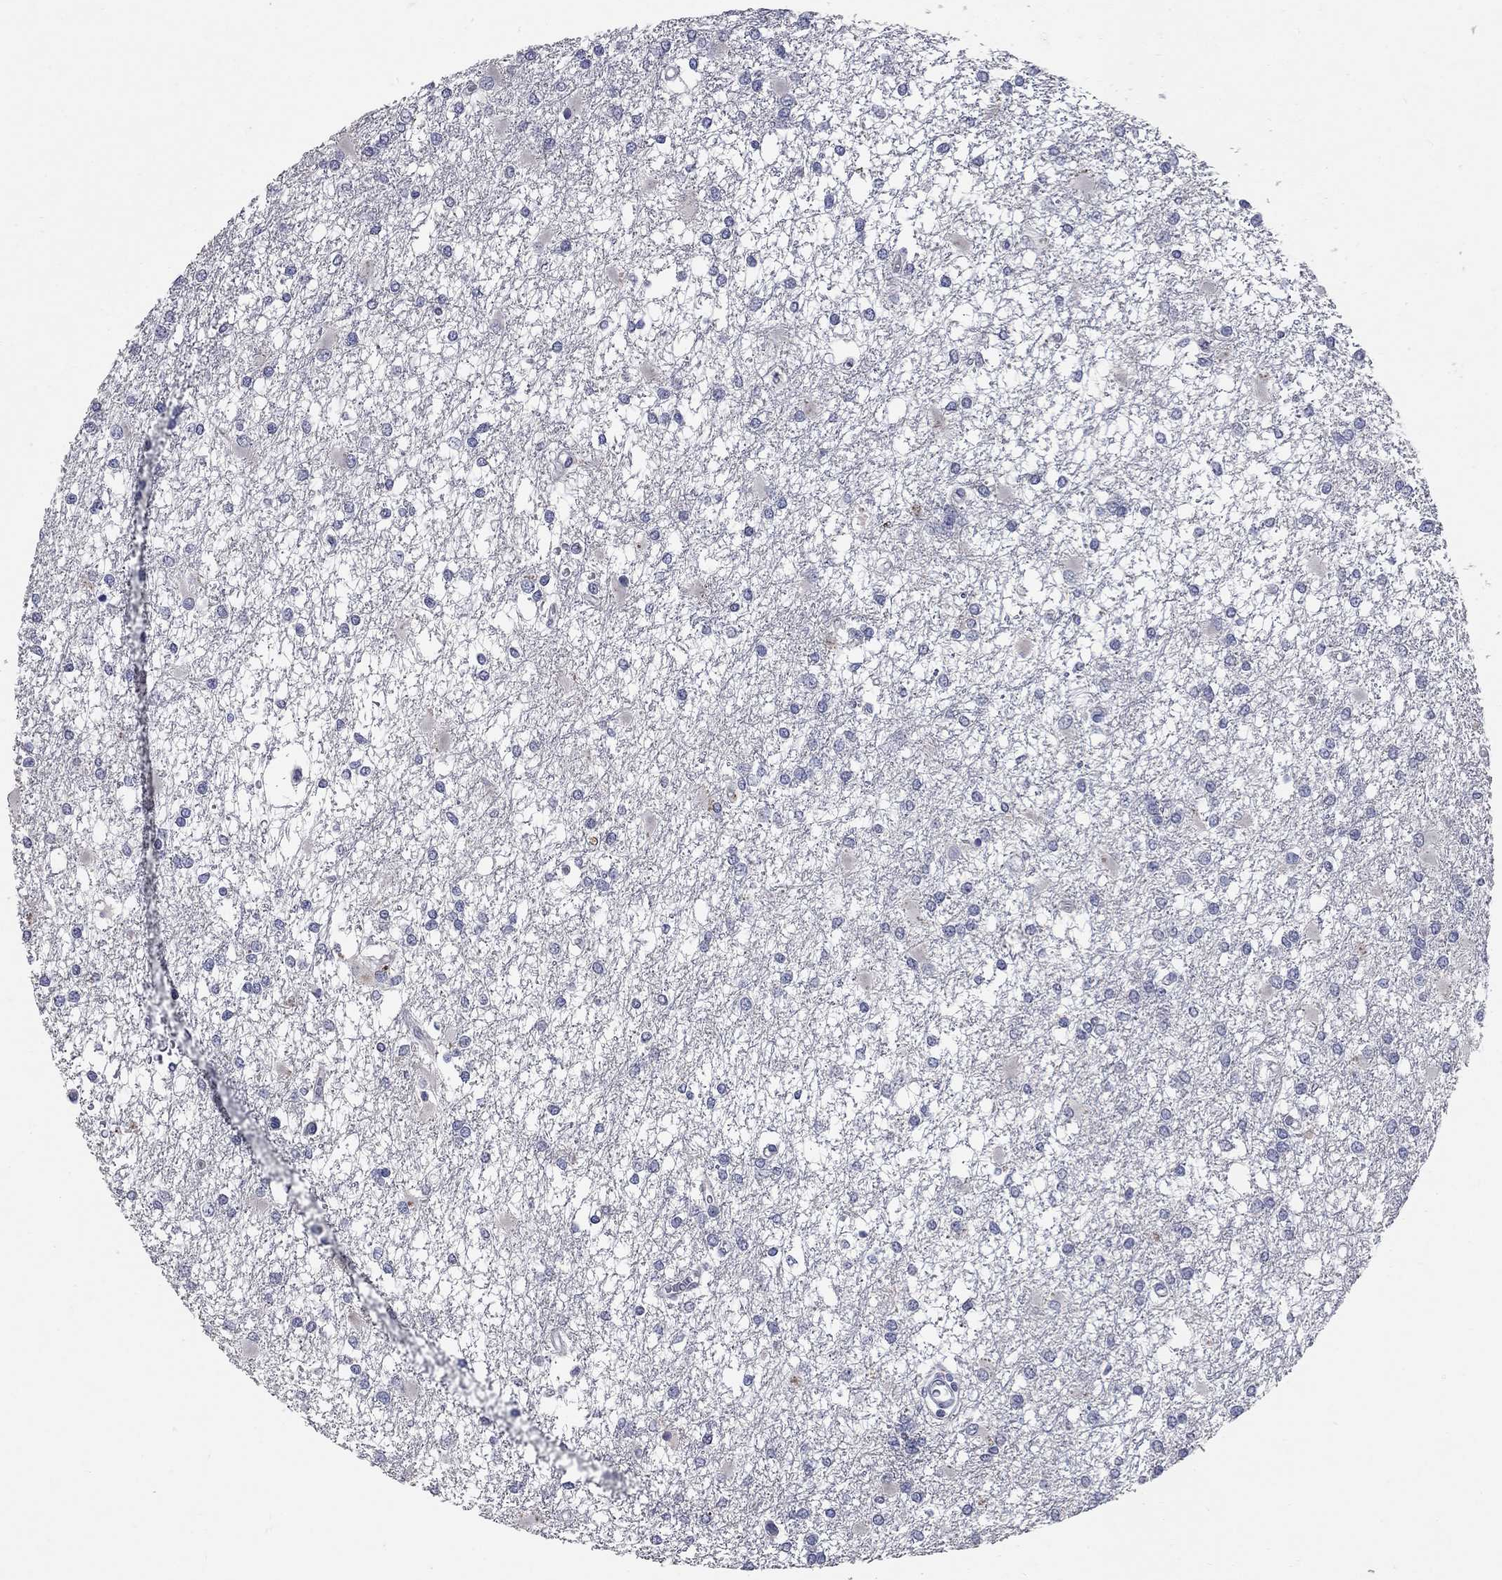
{"staining": {"intensity": "negative", "quantity": "none", "location": "none"}, "tissue": "glioma", "cell_type": "Tumor cells", "image_type": "cancer", "snomed": [{"axis": "morphology", "description": "Glioma, malignant, High grade"}, {"axis": "topography", "description": "Cerebral cortex"}], "caption": "High magnification brightfield microscopy of glioma stained with DAB (3,3'-diaminobenzidine) (brown) and counterstained with hematoxylin (blue): tumor cells show no significant staining.", "gene": "SYT12", "patient": {"sex": "male", "age": 79}}